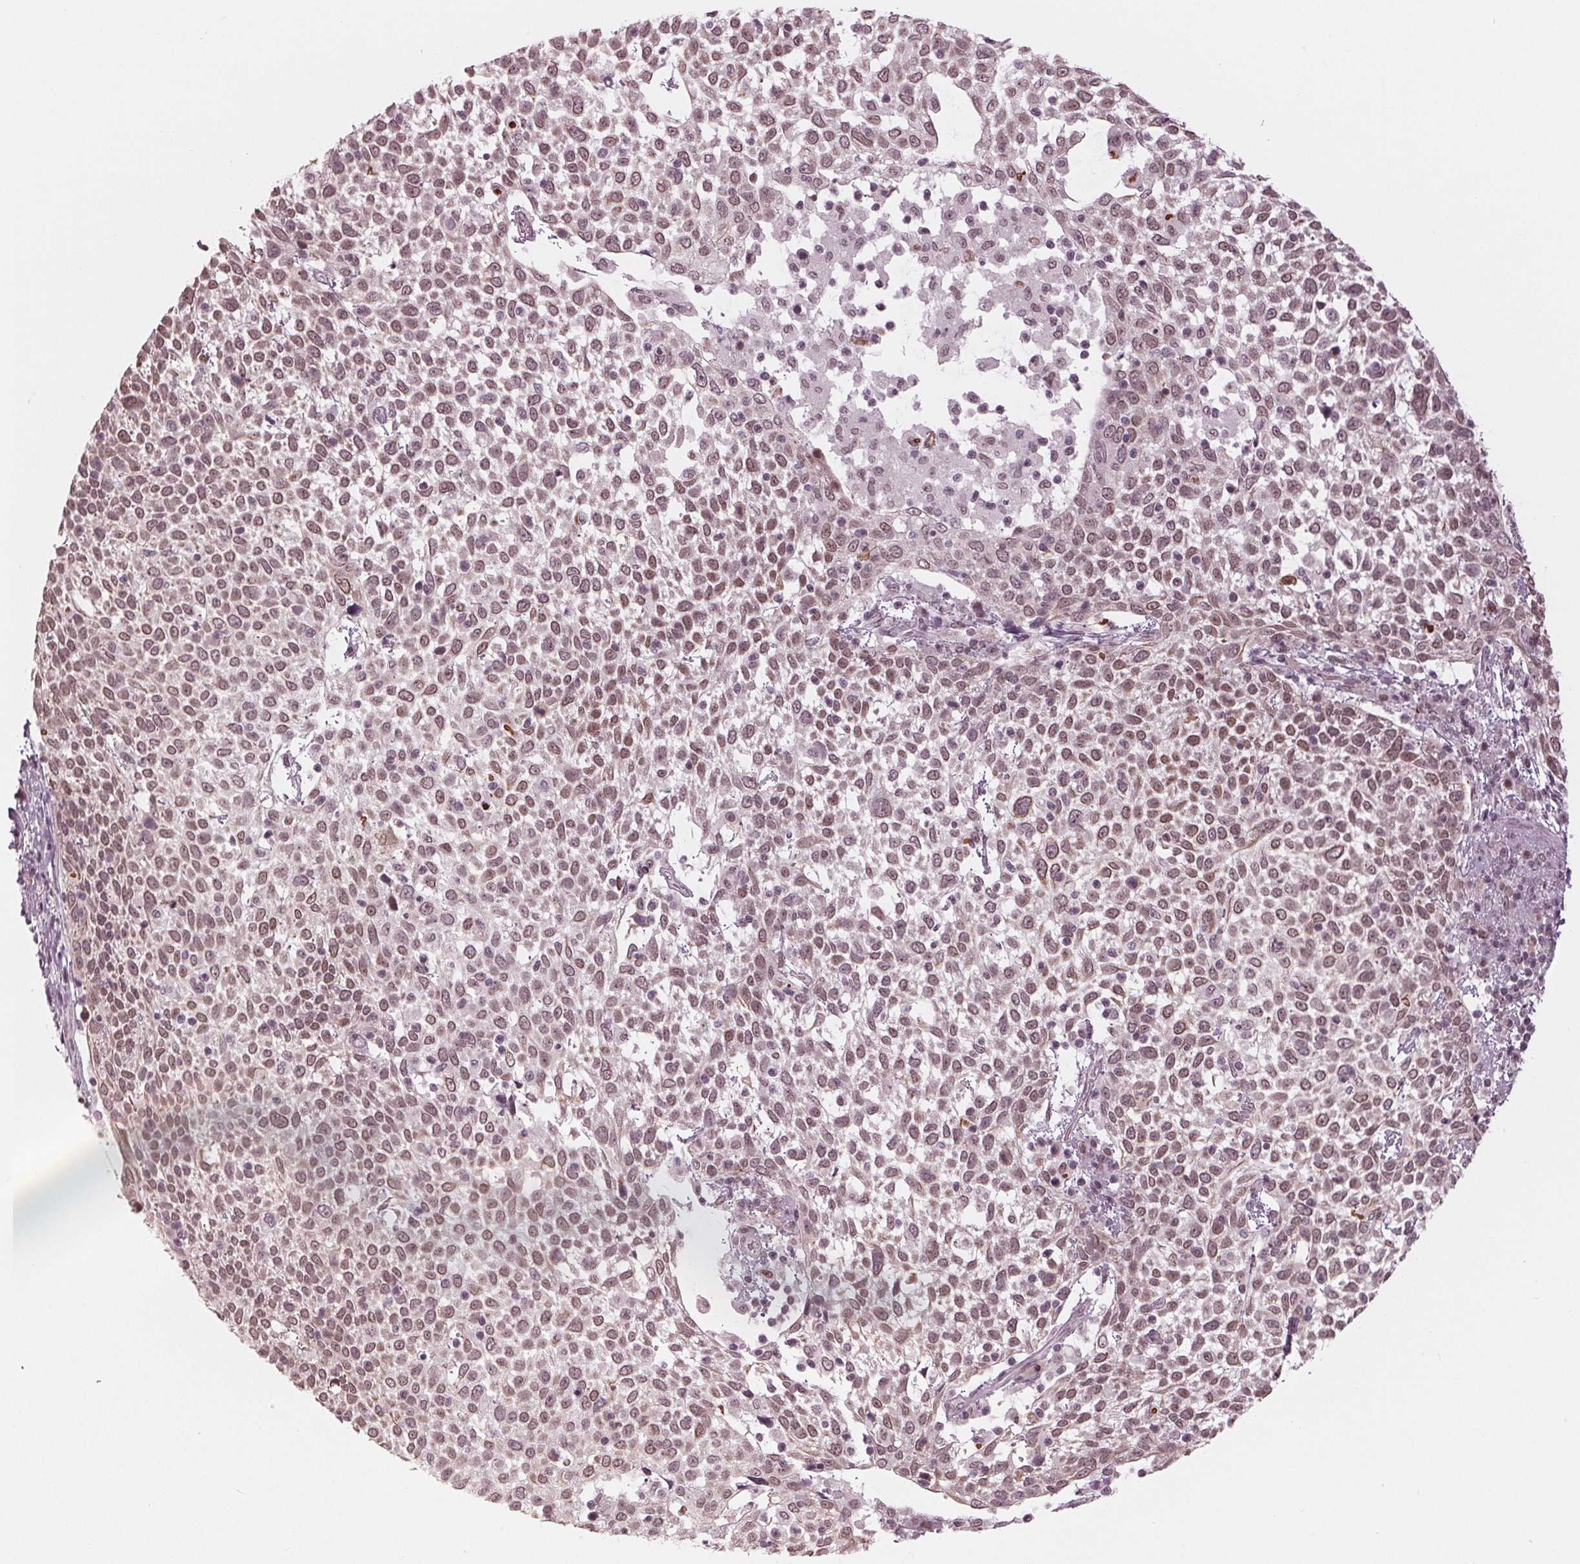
{"staining": {"intensity": "moderate", "quantity": ">75%", "location": "nuclear"}, "tissue": "cervical cancer", "cell_type": "Tumor cells", "image_type": "cancer", "snomed": [{"axis": "morphology", "description": "Squamous cell carcinoma, NOS"}, {"axis": "topography", "description": "Cervix"}], "caption": "Protein analysis of cervical squamous cell carcinoma tissue demonstrates moderate nuclear staining in approximately >75% of tumor cells. Ihc stains the protein of interest in brown and the nuclei are stained blue.", "gene": "DNMT3L", "patient": {"sex": "female", "age": 61}}